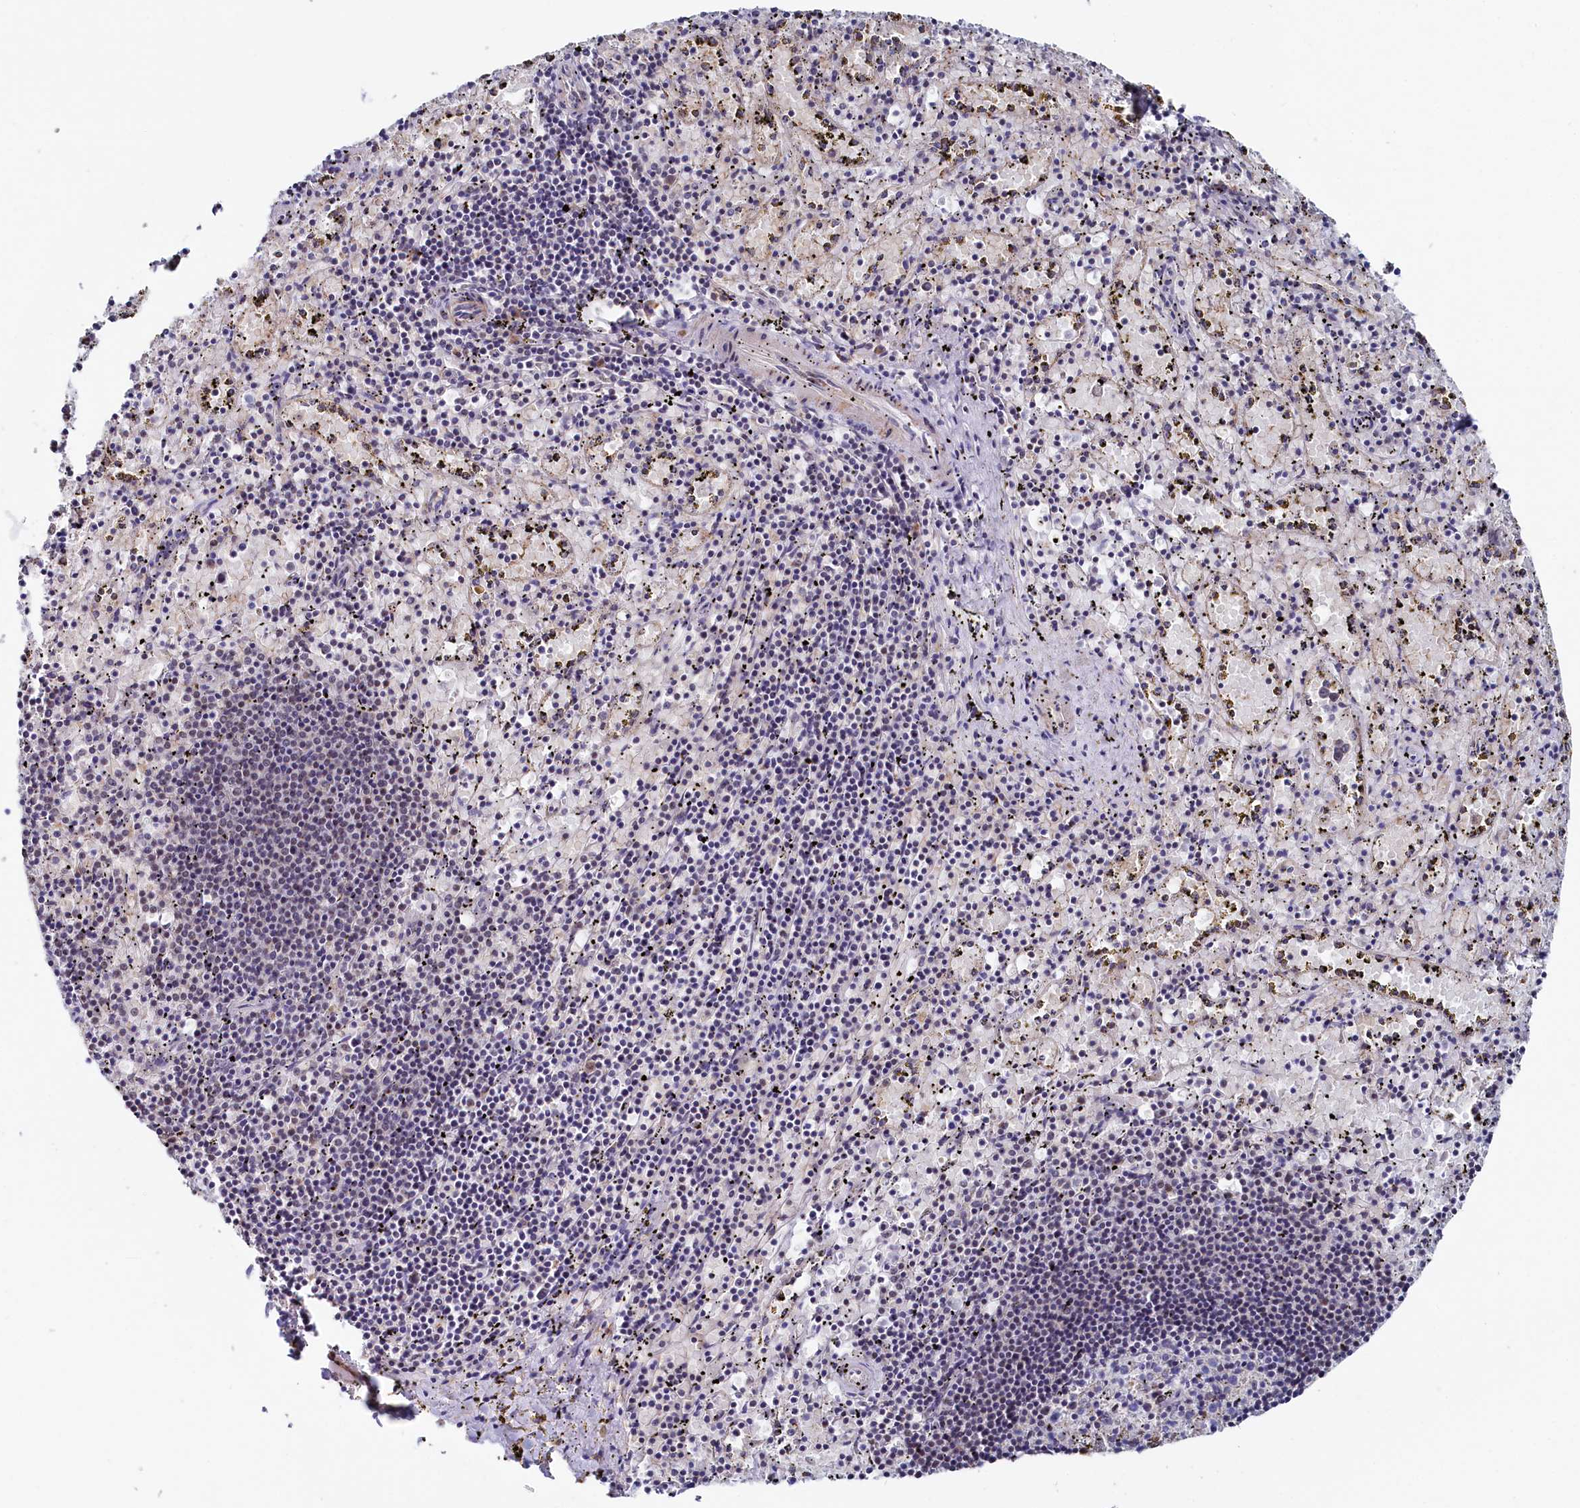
{"staining": {"intensity": "negative", "quantity": "none", "location": "none"}, "tissue": "spleen", "cell_type": "Cells in red pulp", "image_type": "normal", "snomed": [{"axis": "morphology", "description": "Normal tissue, NOS"}, {"axis": "topography", "description": "Spleen"}], "caption": "Immunohistochemistry of benign human spleen displays no positivity in cells in red pulp.", "gene": "TIGD4", "patient": {"sex": "male", "age": 11}}